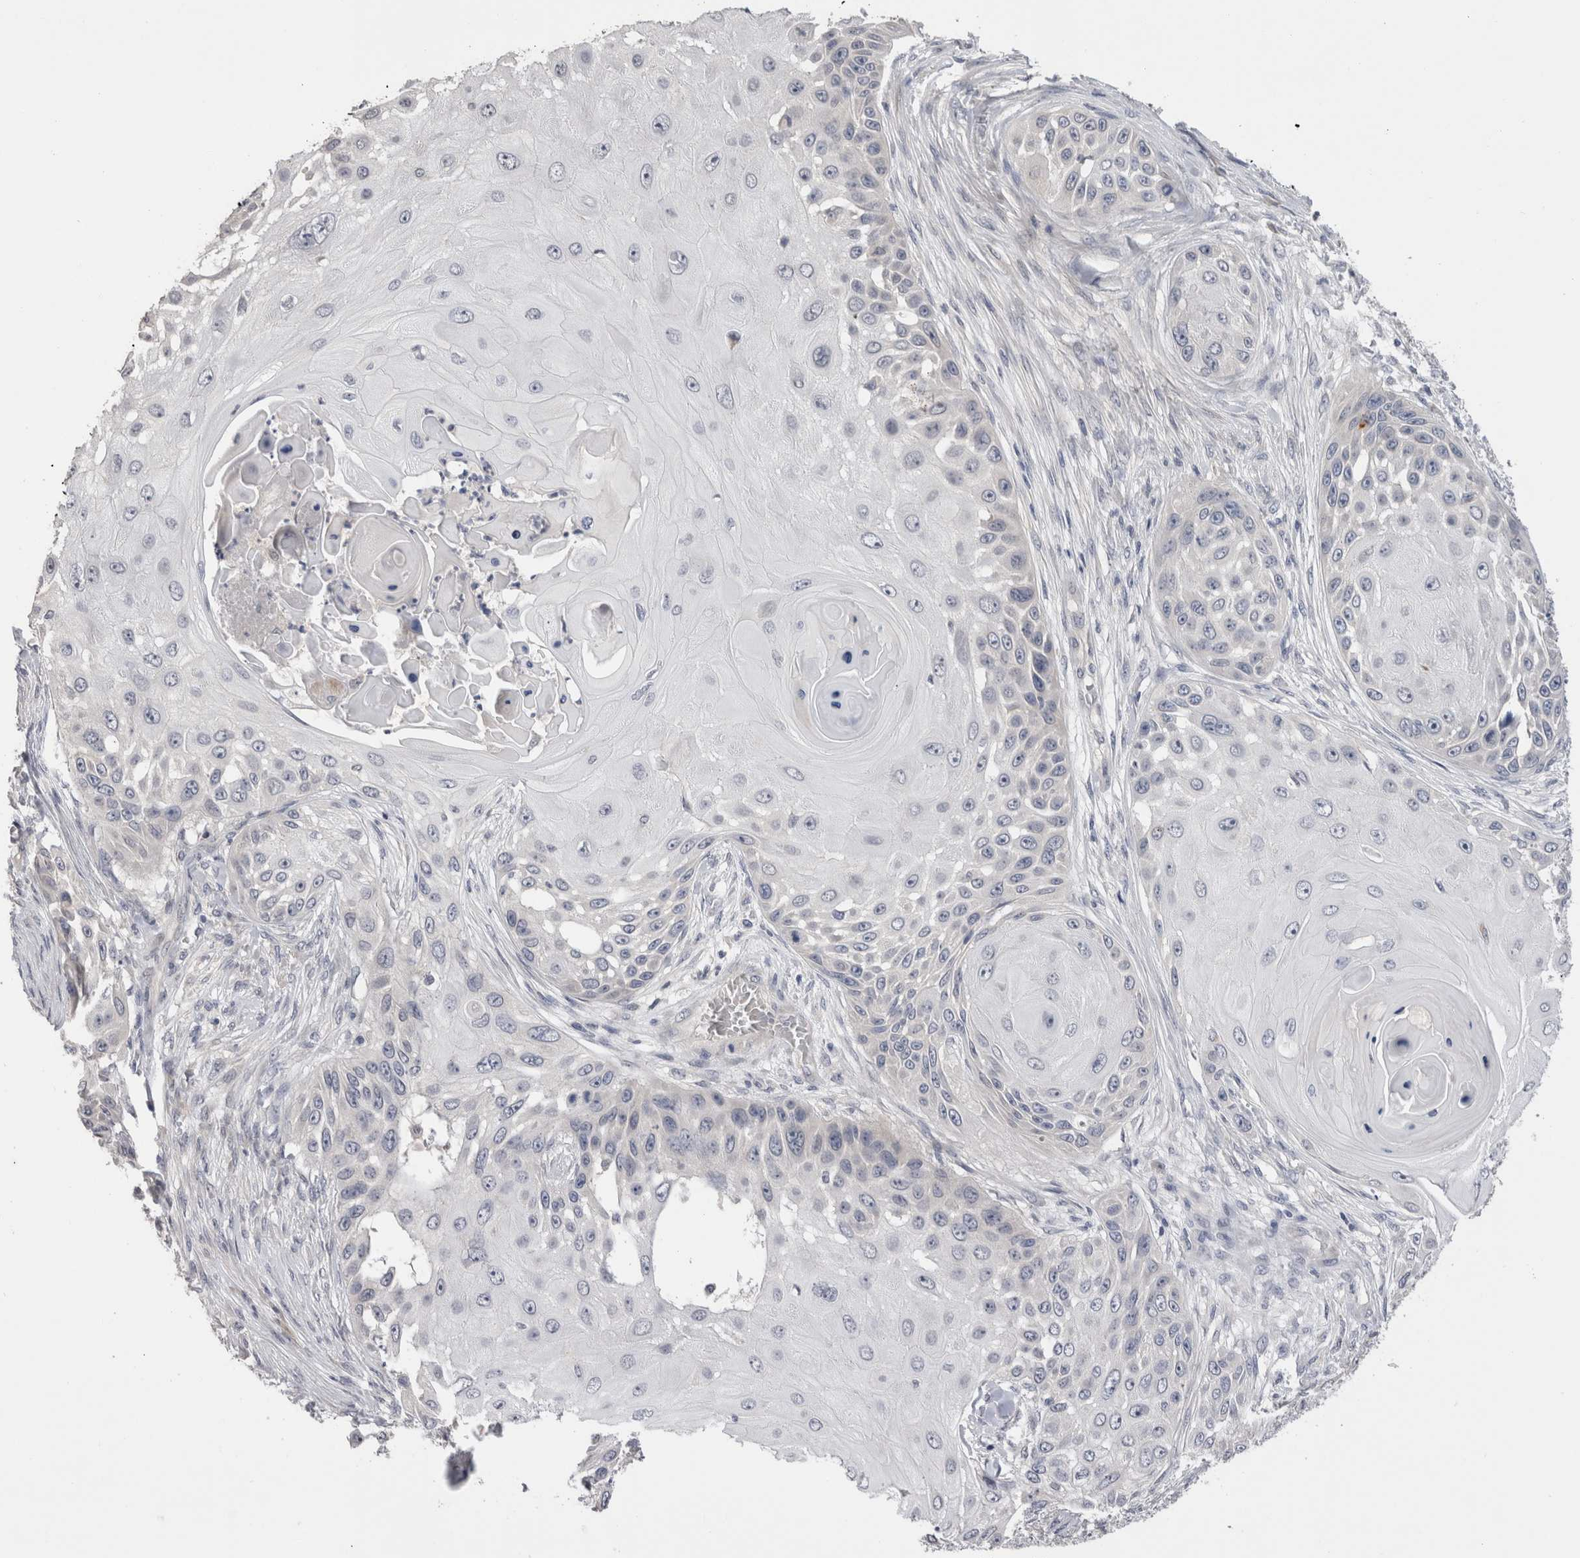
{"staining": {"intensity": "negative", "quantity": "none", "location": "none"}, "tissue": "skin cancer", "cell_type": "Tumor cells", "image_type": "cancer", "snomed": [{"axis": "morphology", "description": "Squamous cell carcinoma, NOS"}, {"axis": "topography", "description": "Skin"}], "caption": "Tumor cells show no significant protein positivity in skin cancer (squamous cell carcinoma). Nuclei are stained in blue.", "gene": "CRYBG1", "patient": {"sex": "female", "age": 44}}